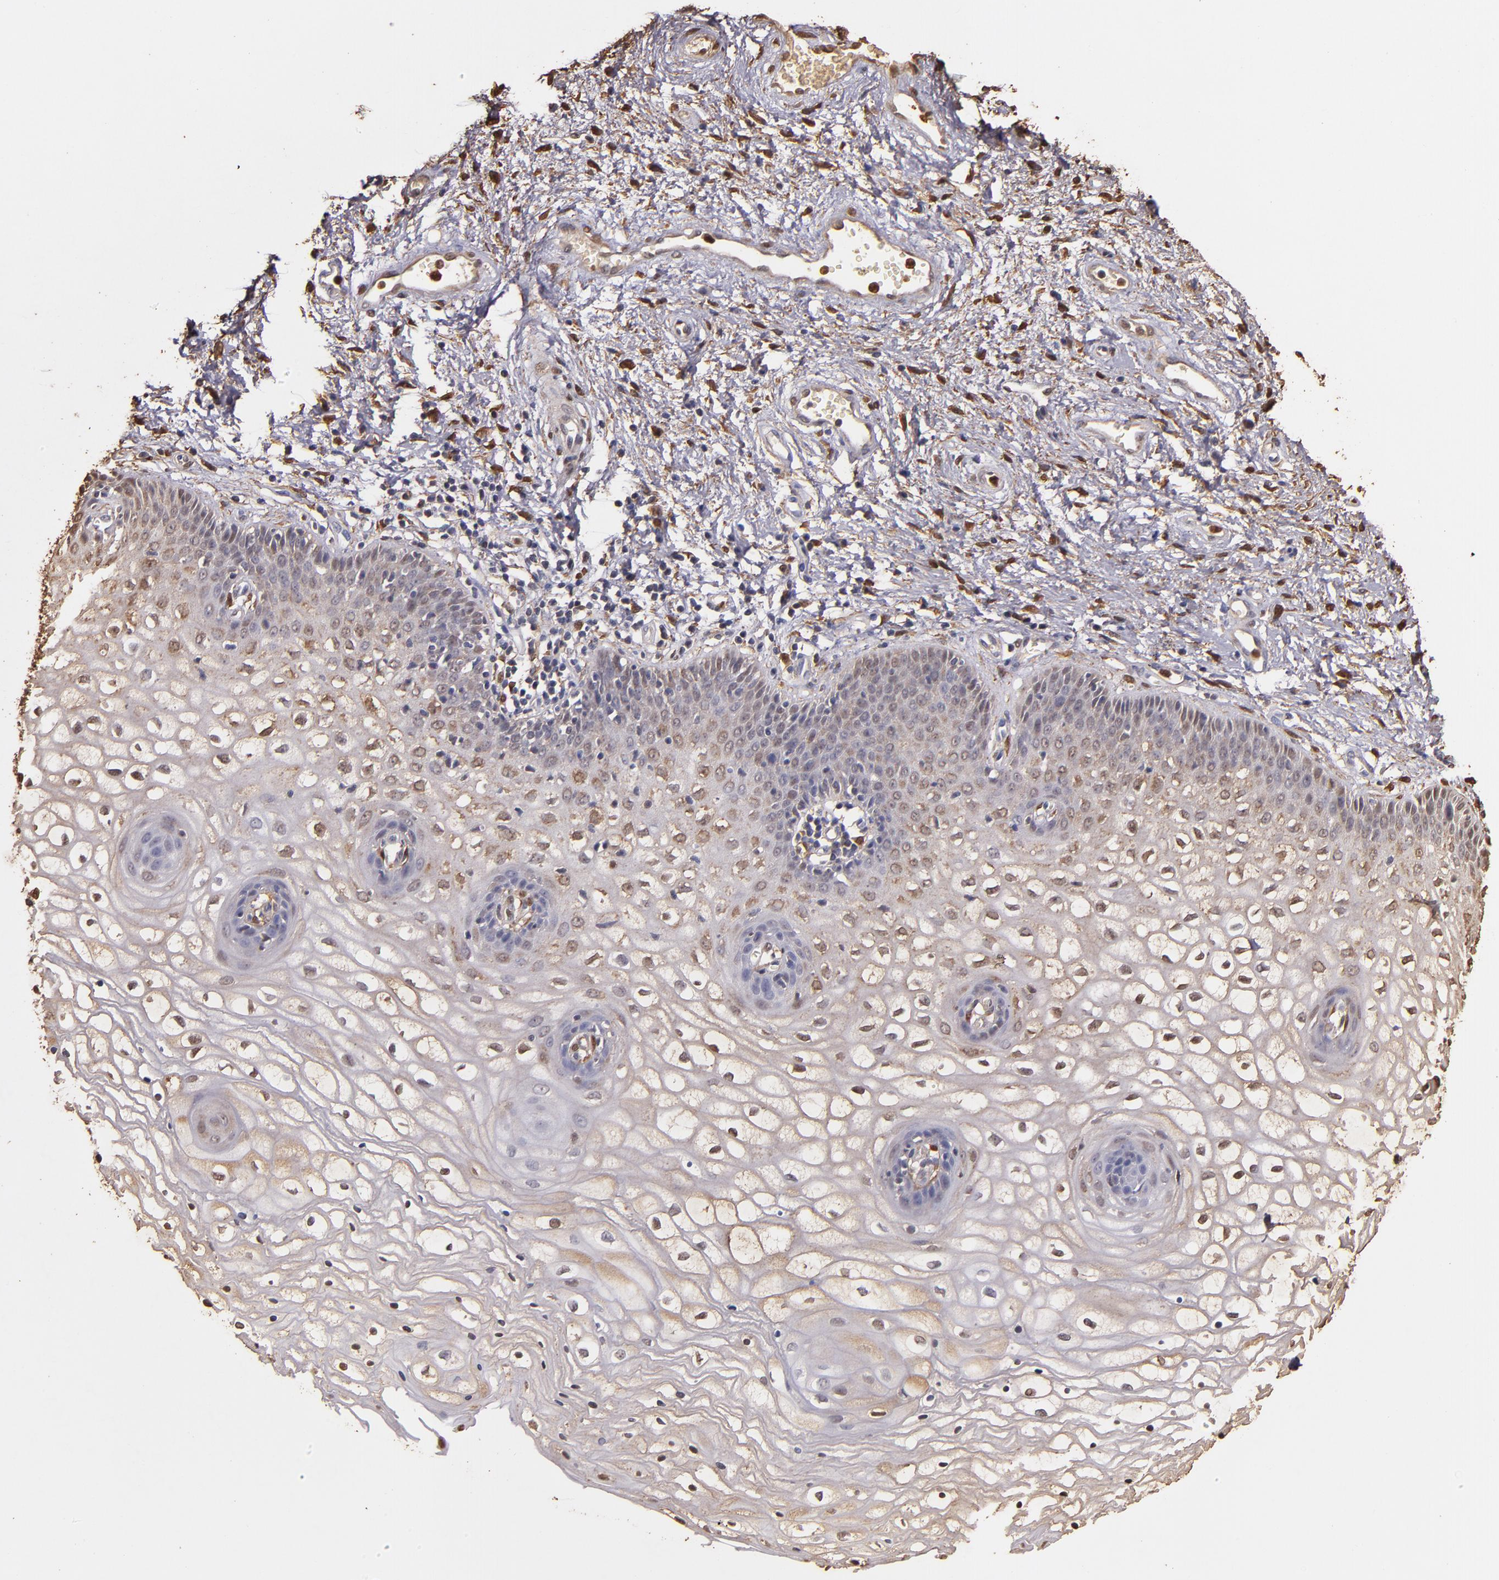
{"staining": {"intensity": "moderate", "quantity": "25%-75%", "location": "cytoplasmic/membranous,nuclear"}, "tissue": "vagina", "cell_type": "Squamous epithelial cells", "image_type": "normal", "snomed": [{"axis": "morphology", "description": "Normal tissue, NOS"}, {"axis": "topography", "description": "Vagina"}], "caption": "This histopathology image shows benign vagina stained with IHC to label a protein in brown. The cytoplasmic/membranous,nuclear of squamous epithelial cells show moderate positivity for the protein. Nuclei are counter-stained blue.", "gene": "S100A6", "patient": {"sex": "female", "age": 34}}